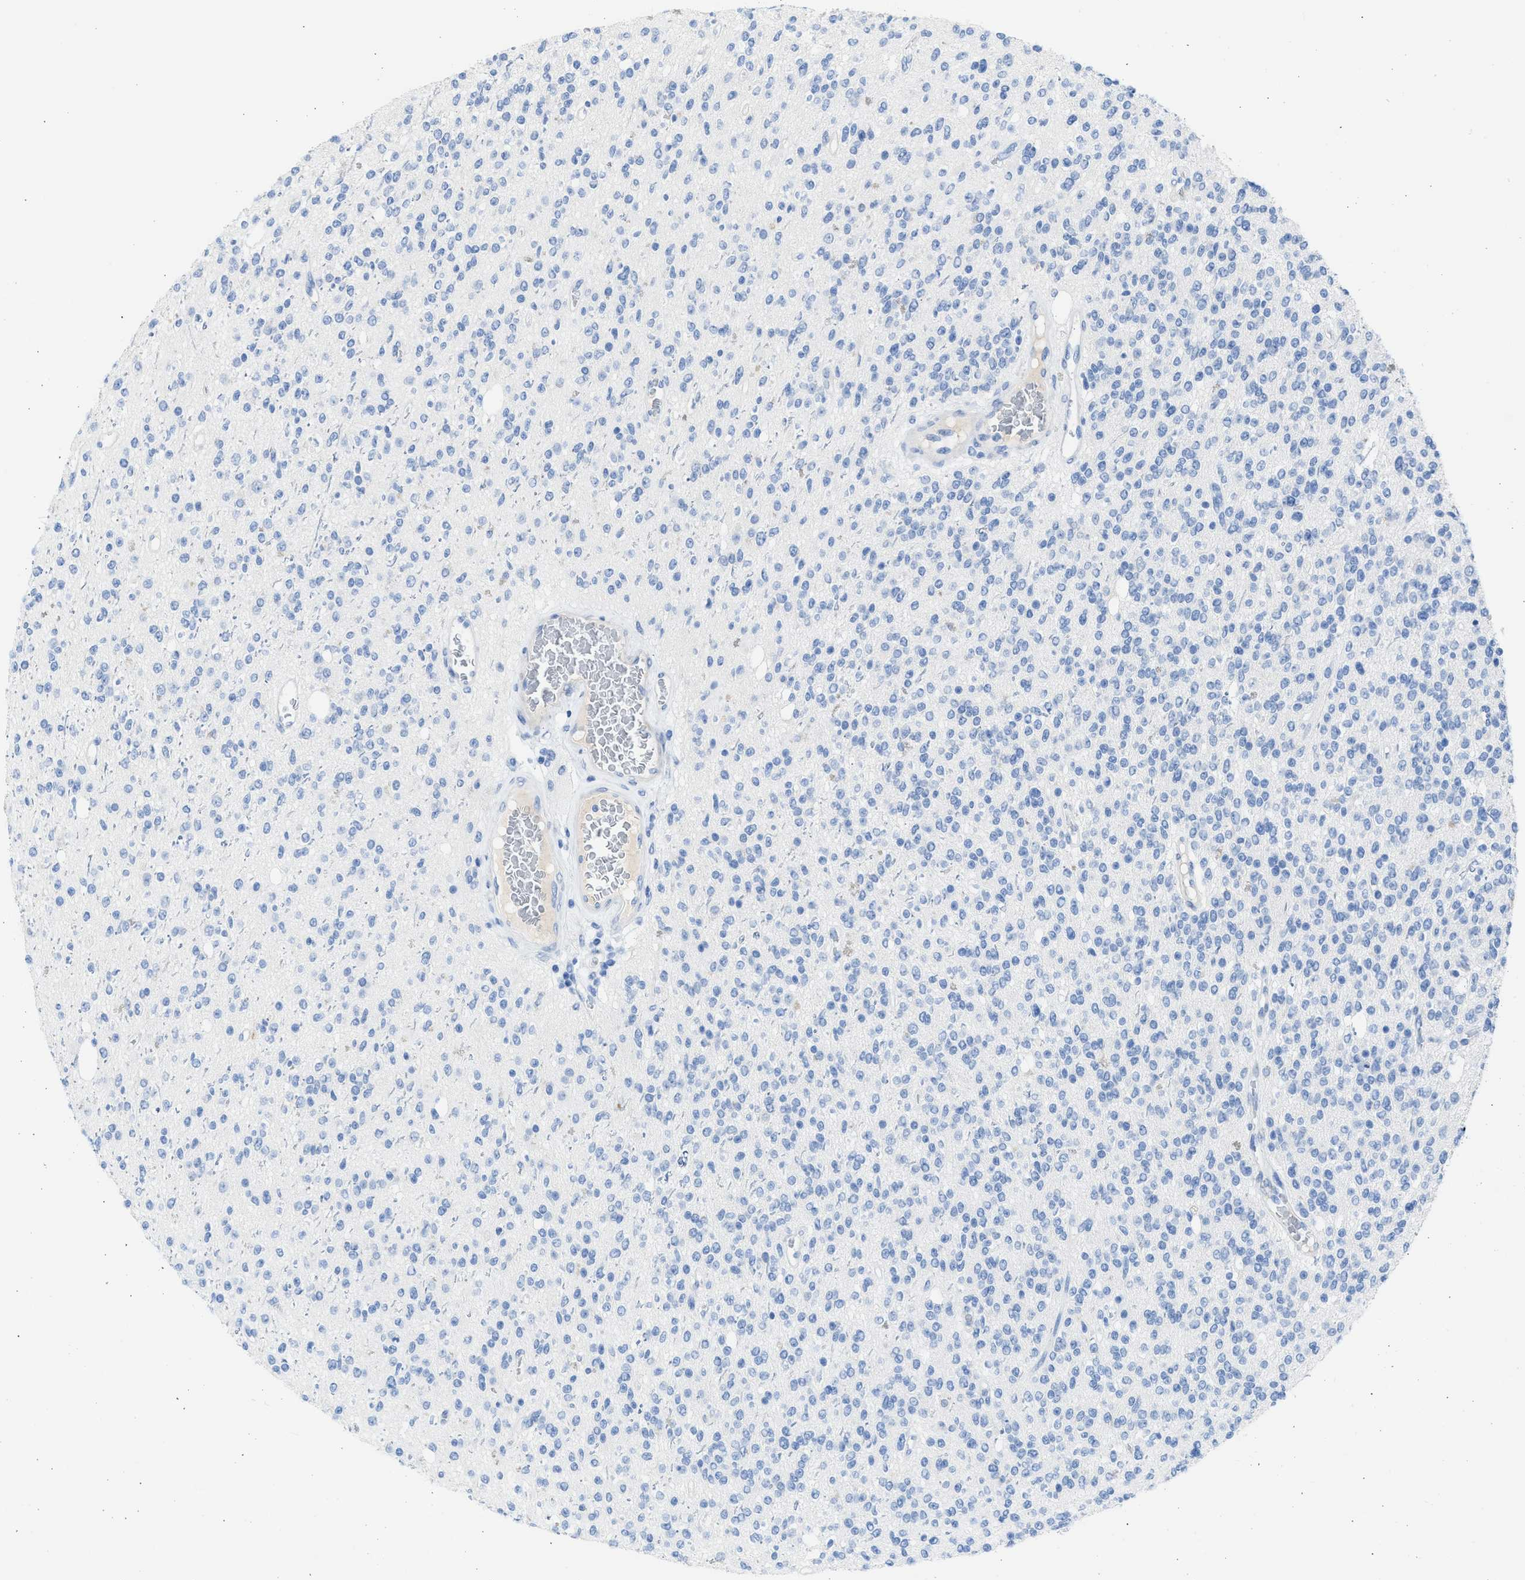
{"staining": {"intensity": "negative", "quantity": "none", "location": "none"}, "tissue": "glioma", "cell_type": "Tumor cells", "image_type": "cancer", "snomed": [{"axis": "morphology", "description": "Glioma, malignant, High grade"}, {"axis": "topography", "description": "Brain"}], "caption": "Protein analysis of malignant glioma (high-grade) displays no significant positivity in tumor cells.", "gene": "SPATA3", "patient": {"sex": "male", "age": 34}}